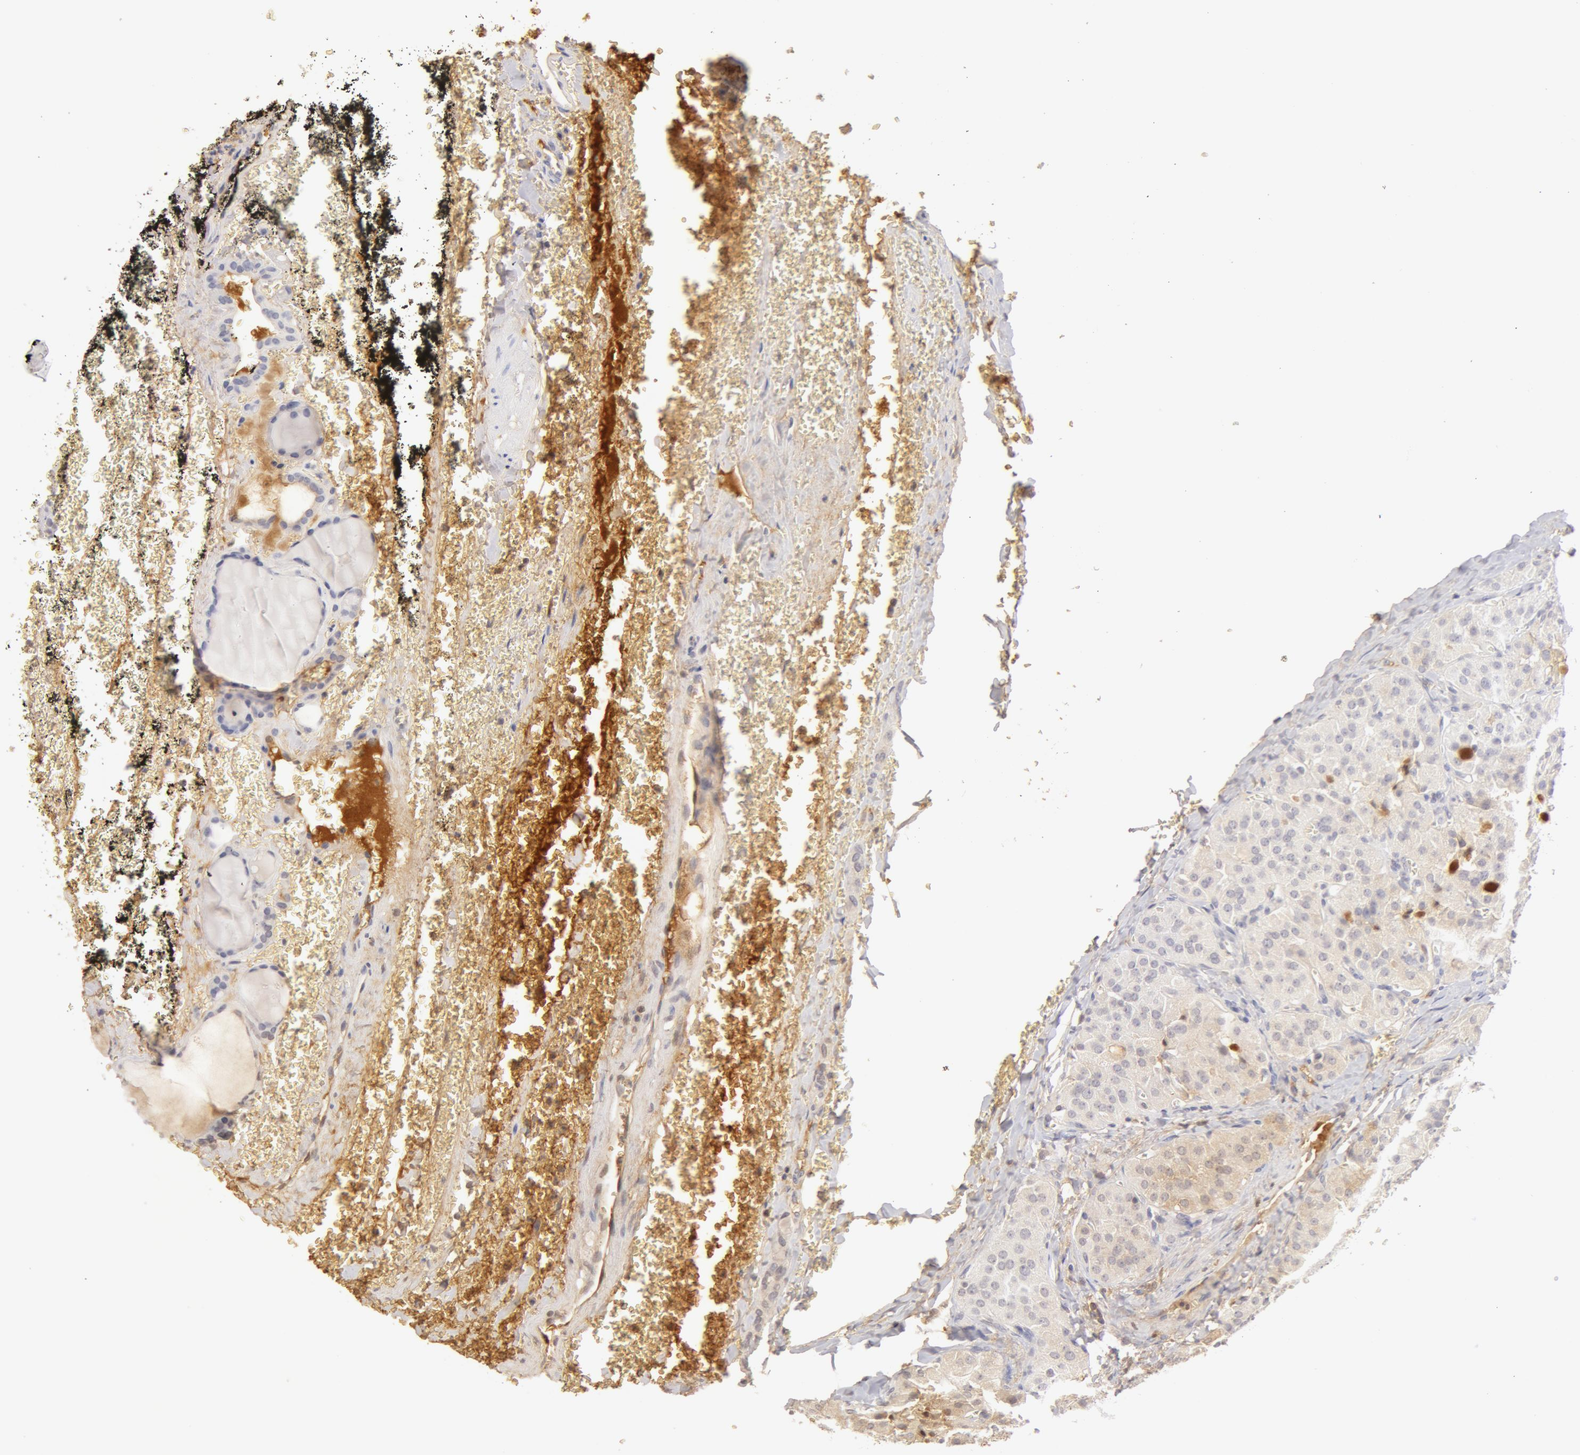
{"staining": {"intensity": "negative", "quantity": "none", "location": "none"}, "tissue": "thyroid cancer", "cell_type": "Tumor cells", "image_type": "cancer", "snomed": [{"axis": "morphology", "description": "Carcinoma, NOS"}, {"axis": "topography", "description": "Thyroid gland"}], "caption": "The immunohistochemistry image has no significant staining in tumor cells of carcinoma (thyroid) tissue.", "gene": "AHSG", "patient": {"sex": "male", "age": 76}}